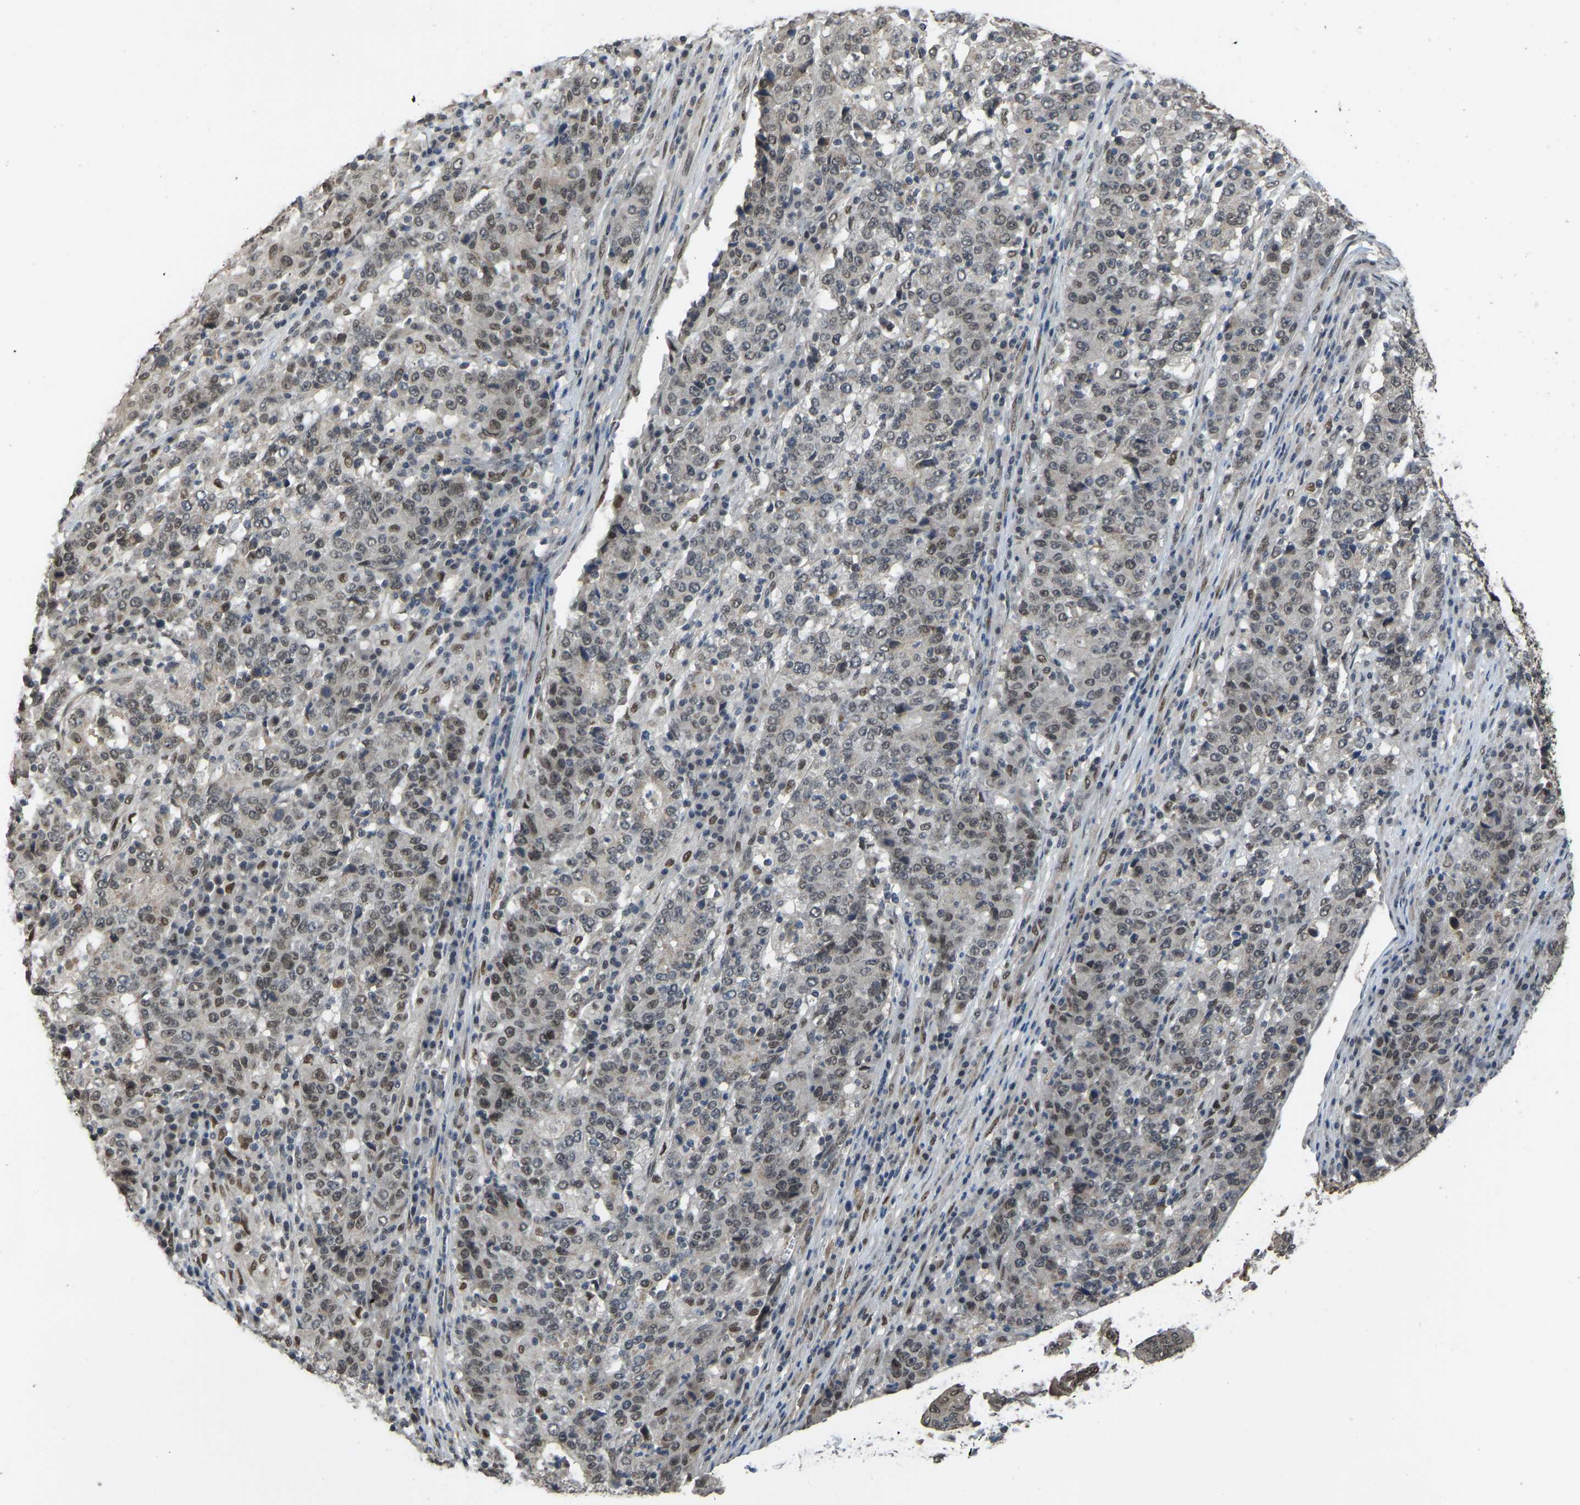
{"staining": {"intensity": "weak", "quantity": "25%-75%", "location": "nuclear"}, "tissue": "stomach cancer", "cell_type": "Tumor cells", "image_type": "cancer", "snomed": [{"axis": "morphology", "description": "Adenocarcinoma, NOS"}, {"axis": "topography", "description": "Stomach"}], "caption": "DAB (3,3'-diaminobenzidine) immunohistochemical staining of stomach adenocarcinoma demonstrates weak nuclear protein expression in about 25%-75% of tumor cells.", "gene": "KPNA6", "patient": {"sex": "female", "age": 65}}